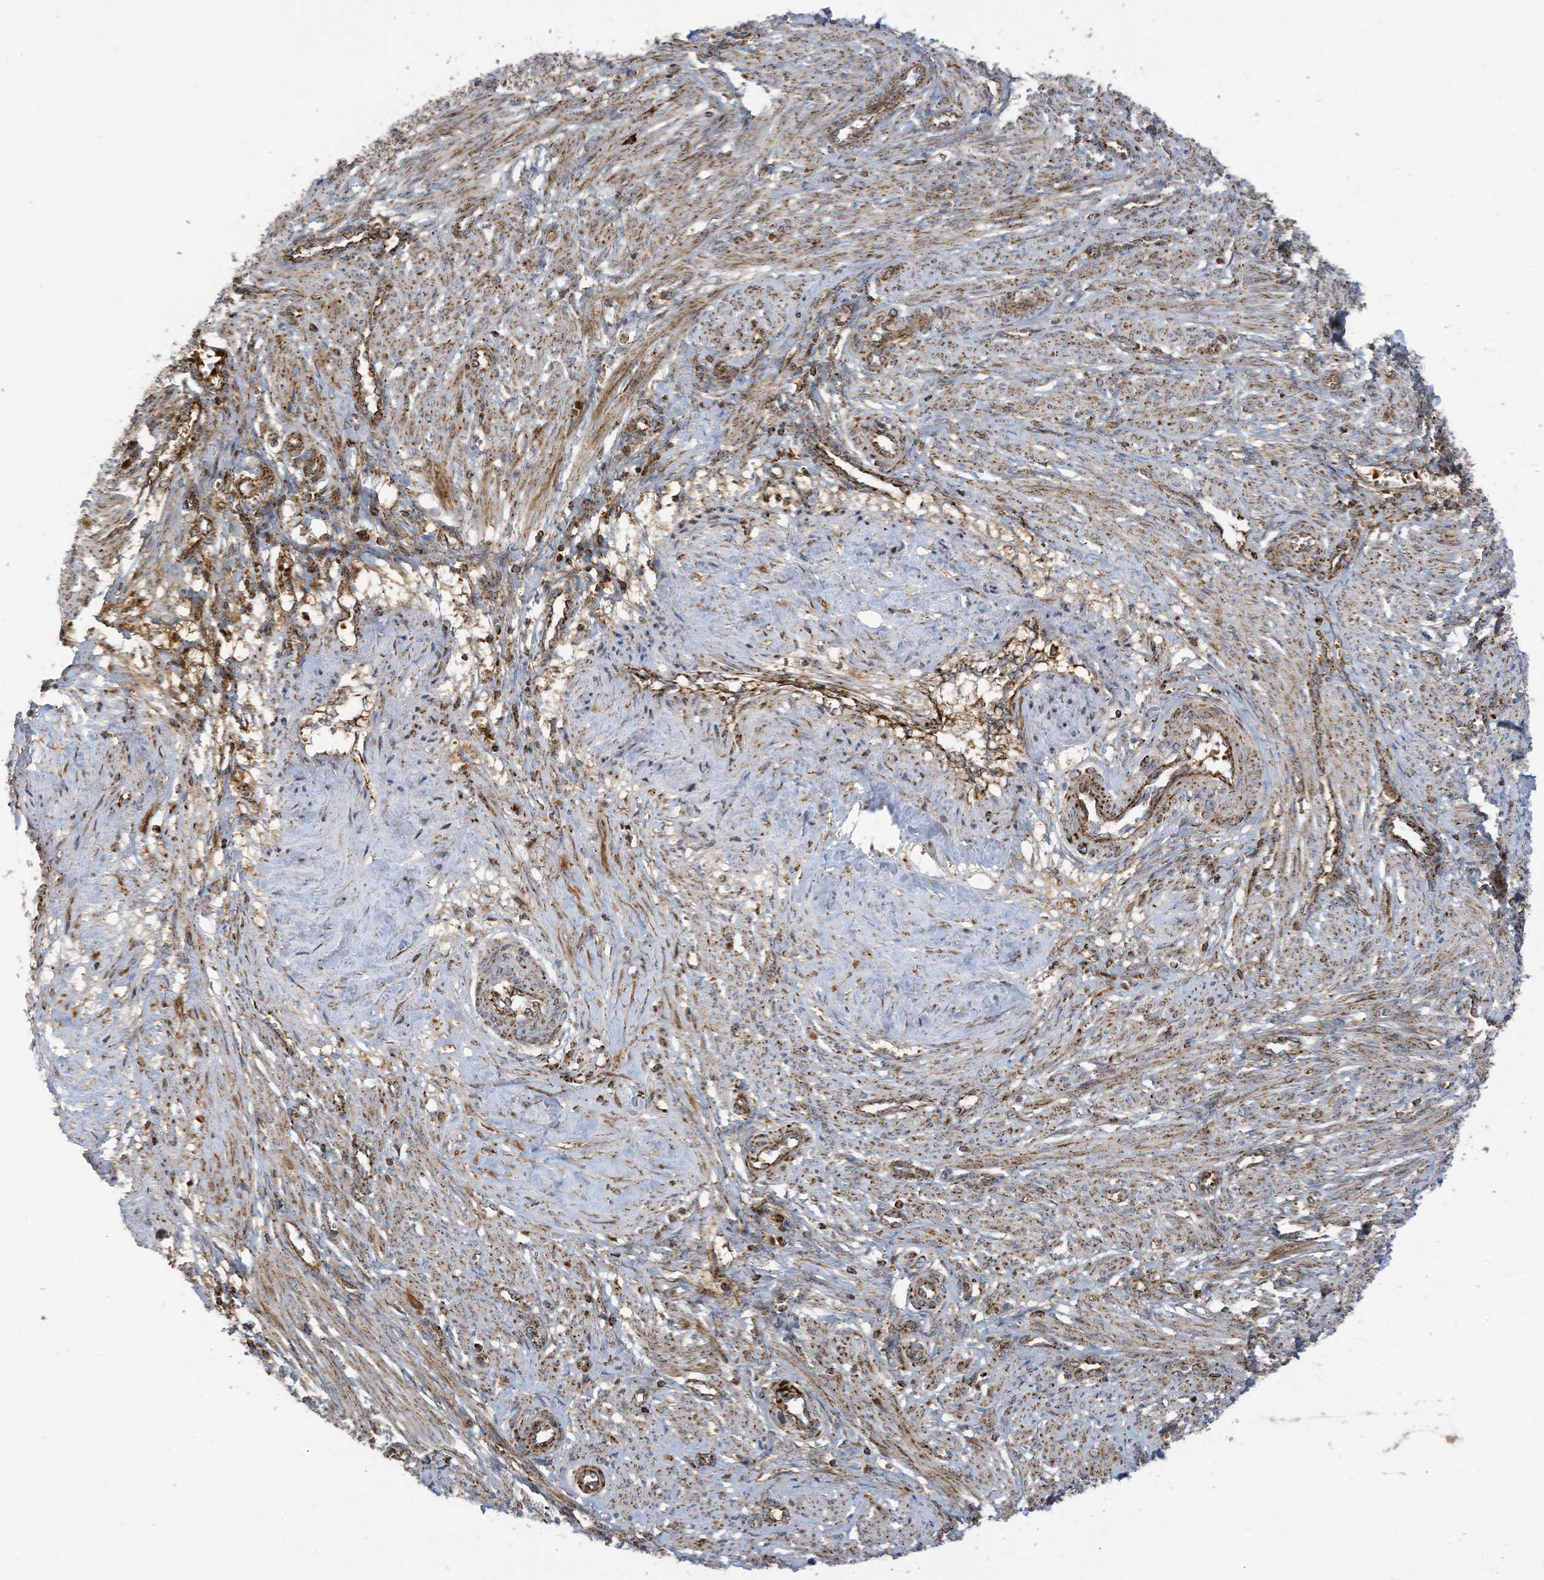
{"staining": {"intensity": "moderate", "quantity": "25%-75%", "location": "cytoplasmic/membranous"}, "tissue": "smooth muscle", "cell_type": "Smooth muscle cells", "image_type": "normal", "snomed": [{"axis": "morphology", "description": "Normal tissue, NOS"}, {"axis": "topography", "description": "Endometrium"}], "caption": "About 25%-75% of smooth muscle cells in benign smooth muscle display moderate cytoplasmic/membranous protein positivity as visualized by brown immunohistochemical staining.", "gene": "COX10", "patient": {"sex": "female", "age": 33}}